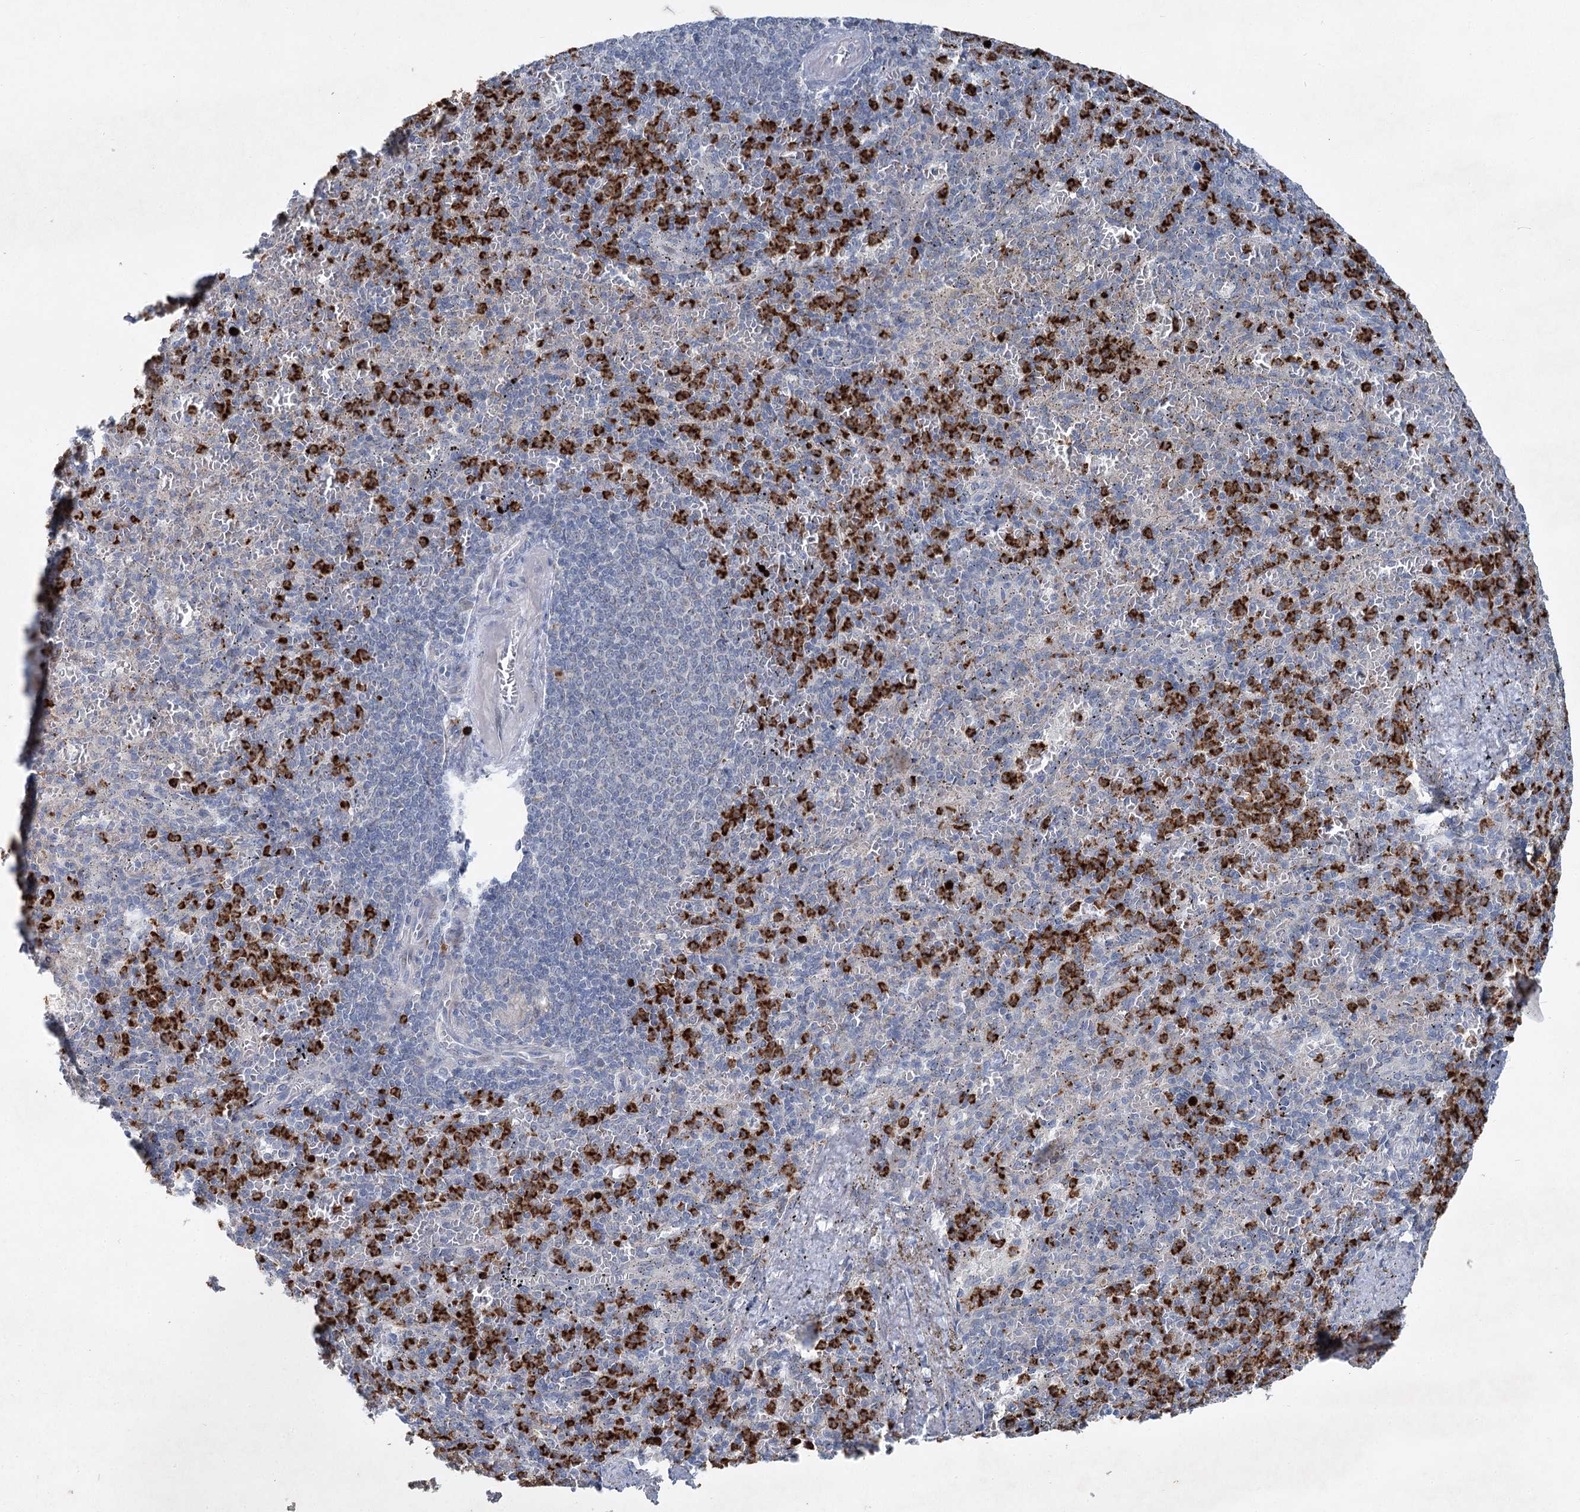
{"staining": {"intensity": "strong", "quantity": "25%-75%", "location": "cytoplasmic/membranous"}, "tissue": "spleen", "cell_type": "Cells in red pulp", "image_type": "normal", "snomed": [{"axis": "morphology", "description": "Normal tissue, NOS"}, {"axis": "topography", "description": "Spleen"}], "caption": "Protein expression analysis of benign spleen reveals strong cytoplasmic/membranous expression in about 25%-75% of cells in red pulp. The staining is performed using DAB brown chromogen to label protein expression. The nuclei are counter-stained blue using hematoxylin.", "gene": "ENSG00000285330", "patient": {"sex": "female", "age": 74}}